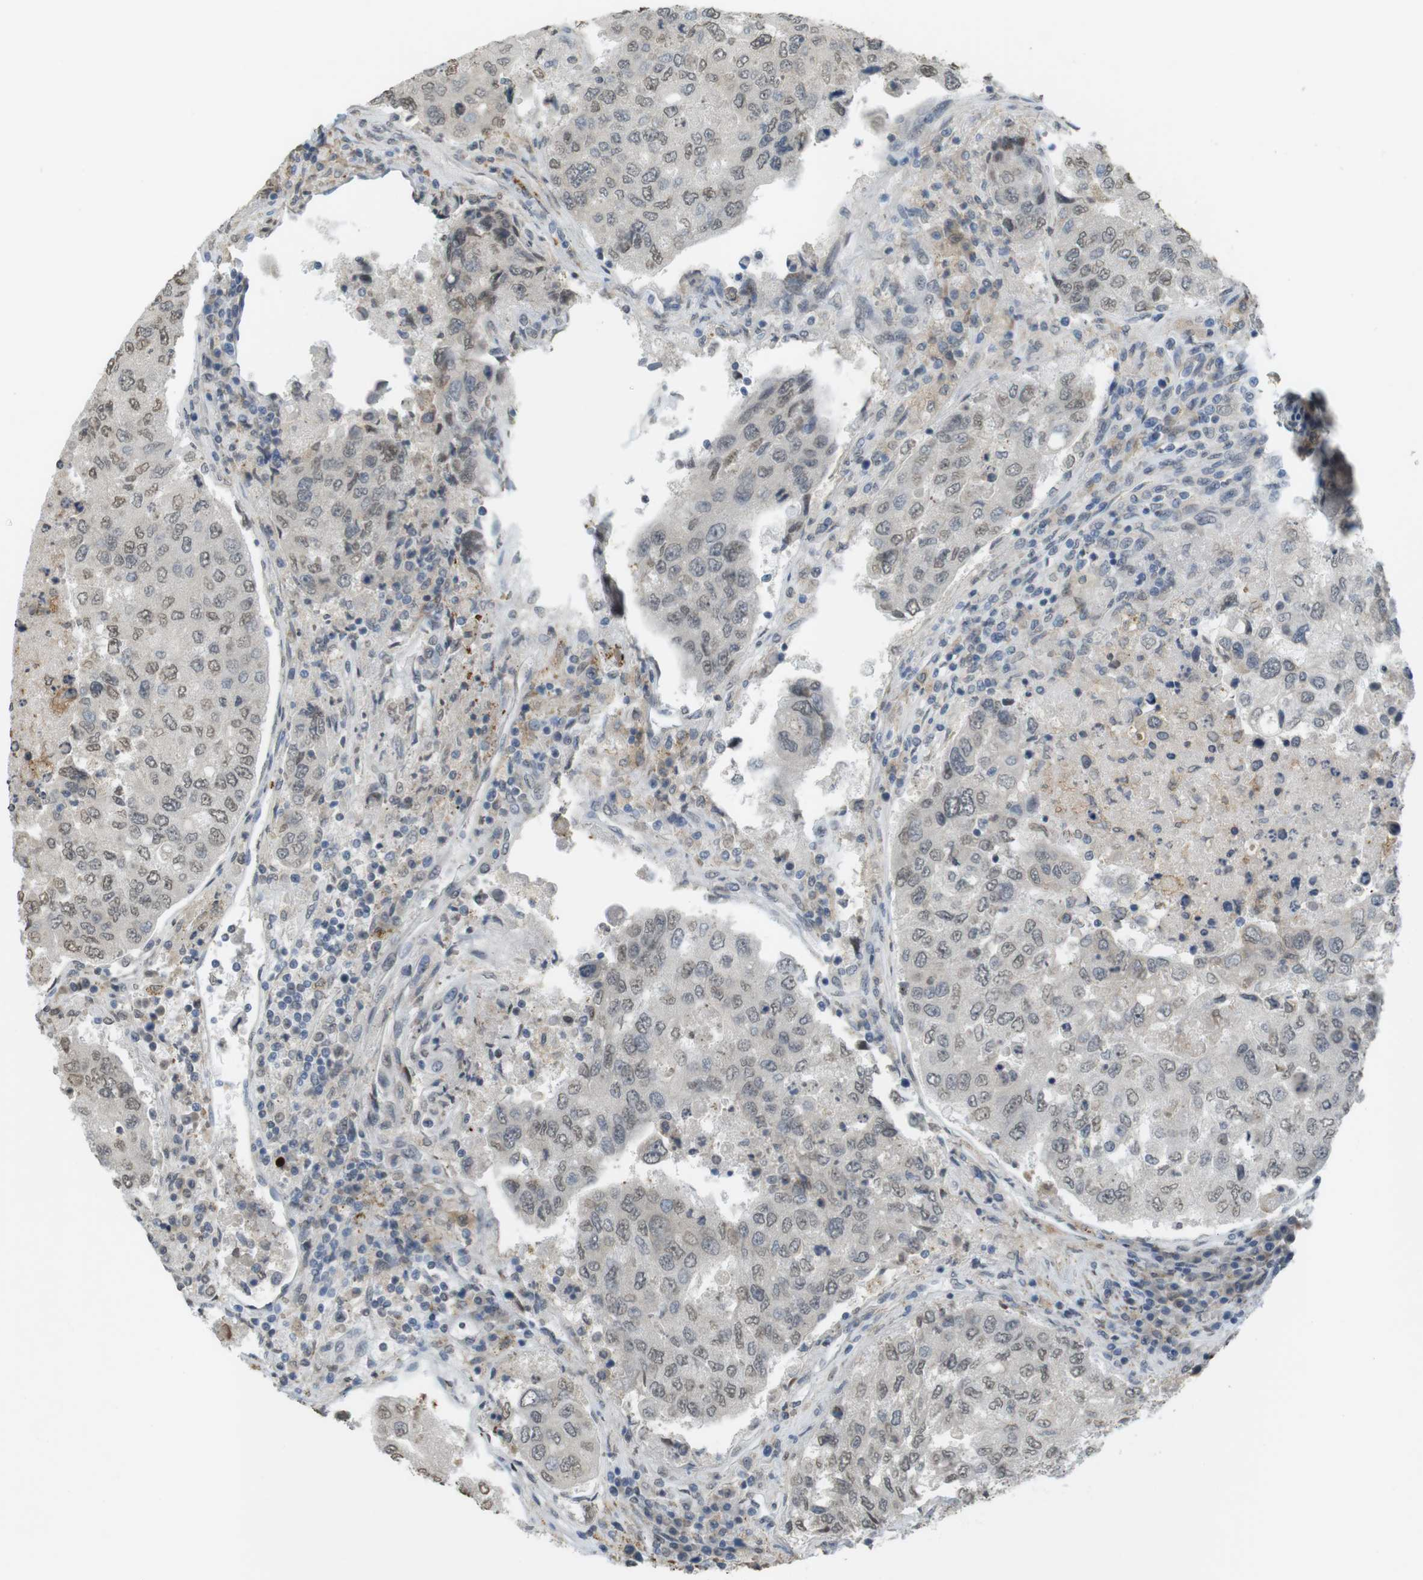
{"staining": {"intensity": "weak", "quantity": "25%-75%", "location": "nuclear"}, "tissue": "urothelial cancer", "cell_type": "Tumor cells", "image_type": "cancer", "snomed": [{"axis": "morphology", "description": "Urothelial carcinoma, High grade"}, {"axis": "topography", "description": "Lymph node"}, {"axis": "topography", "description": "Urinary bladder"}], "caption": "This is an image of immunohistochemistry staining of urothelial cancer, which shows weak staining in the nuclear of tumor cells.", "gene": "FZD10", "patient": {"sex": "male", "age": 51}}